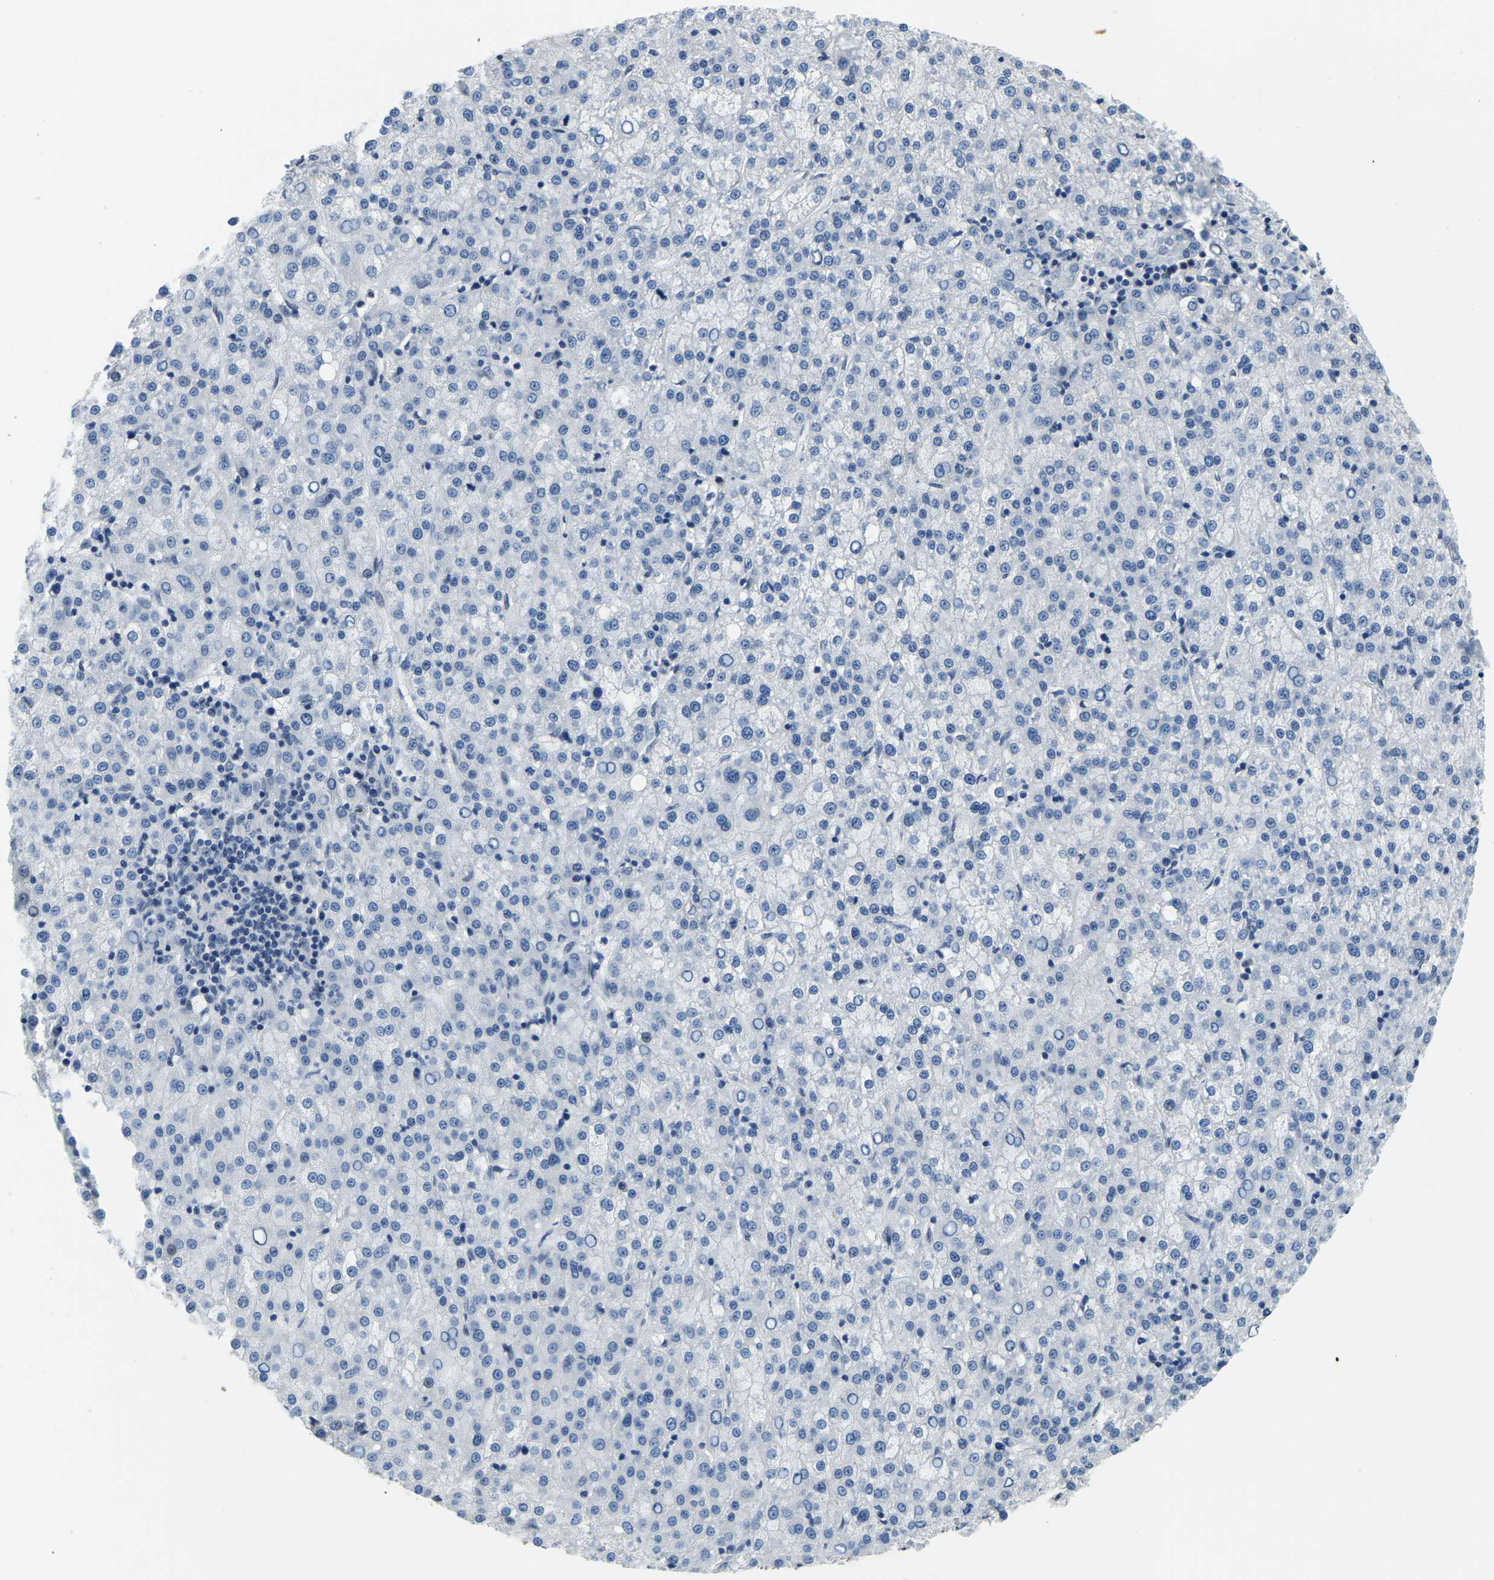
{"staining": {"intensity": "negative", "quantity": "none", "location": "none"}, "tissue": "liver cancer", "cell_type": "Tumor cells", "image_type": "cancer", "snomed": [{"axis": "morphology", "description": "Carcinoma, Hepatocellular, NOS"}, {"axis": "topography", "description": "Liver"}], "caption": "IHC photomicrograph of neoplastic tissue: liver hepatocellular carcinoma stained with DAB (3,3'-diaminobenzidine) exhibits no significant protein expression in tumor cells.", "gene": "RANBP2", "patient": {"sex": "female", "age": 58}}